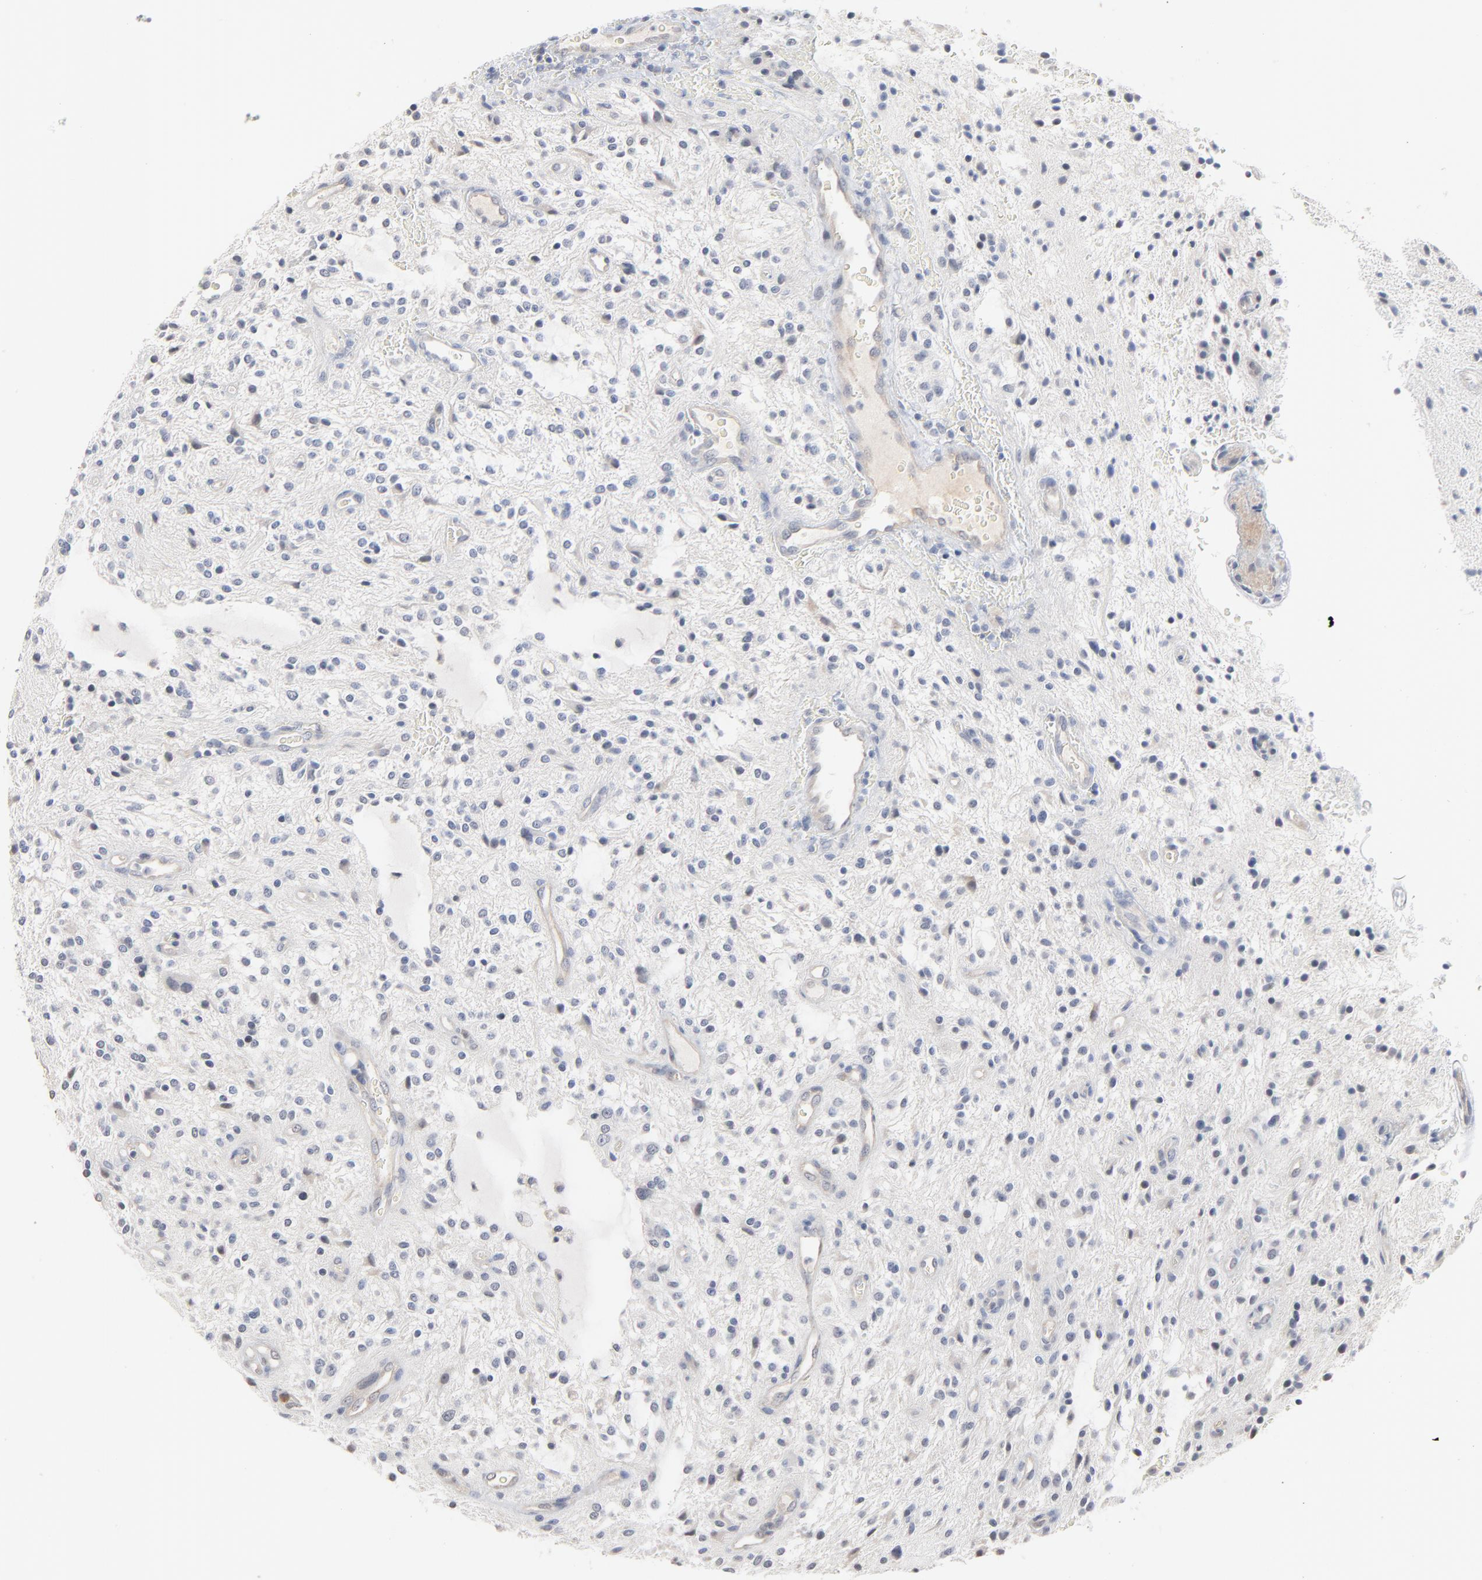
{"staining": {"intensity": "negative", "quantity": "none", "location": "none"}, "tissue": "glioma", "cell_type": "Tumor cells", "image_type": "cancer", "snomed": [{"axis": "morphology", "description": "Glioma, malignant, NOS"}, {"axis": "topography", "description": "Cerebellum"}], "caption": "This is an IHC photomicrograph of malignant glioma. There is no expression in tumor cells.", "gene": "EPCAM", "patient": {"sex": "female", "age": 10}}